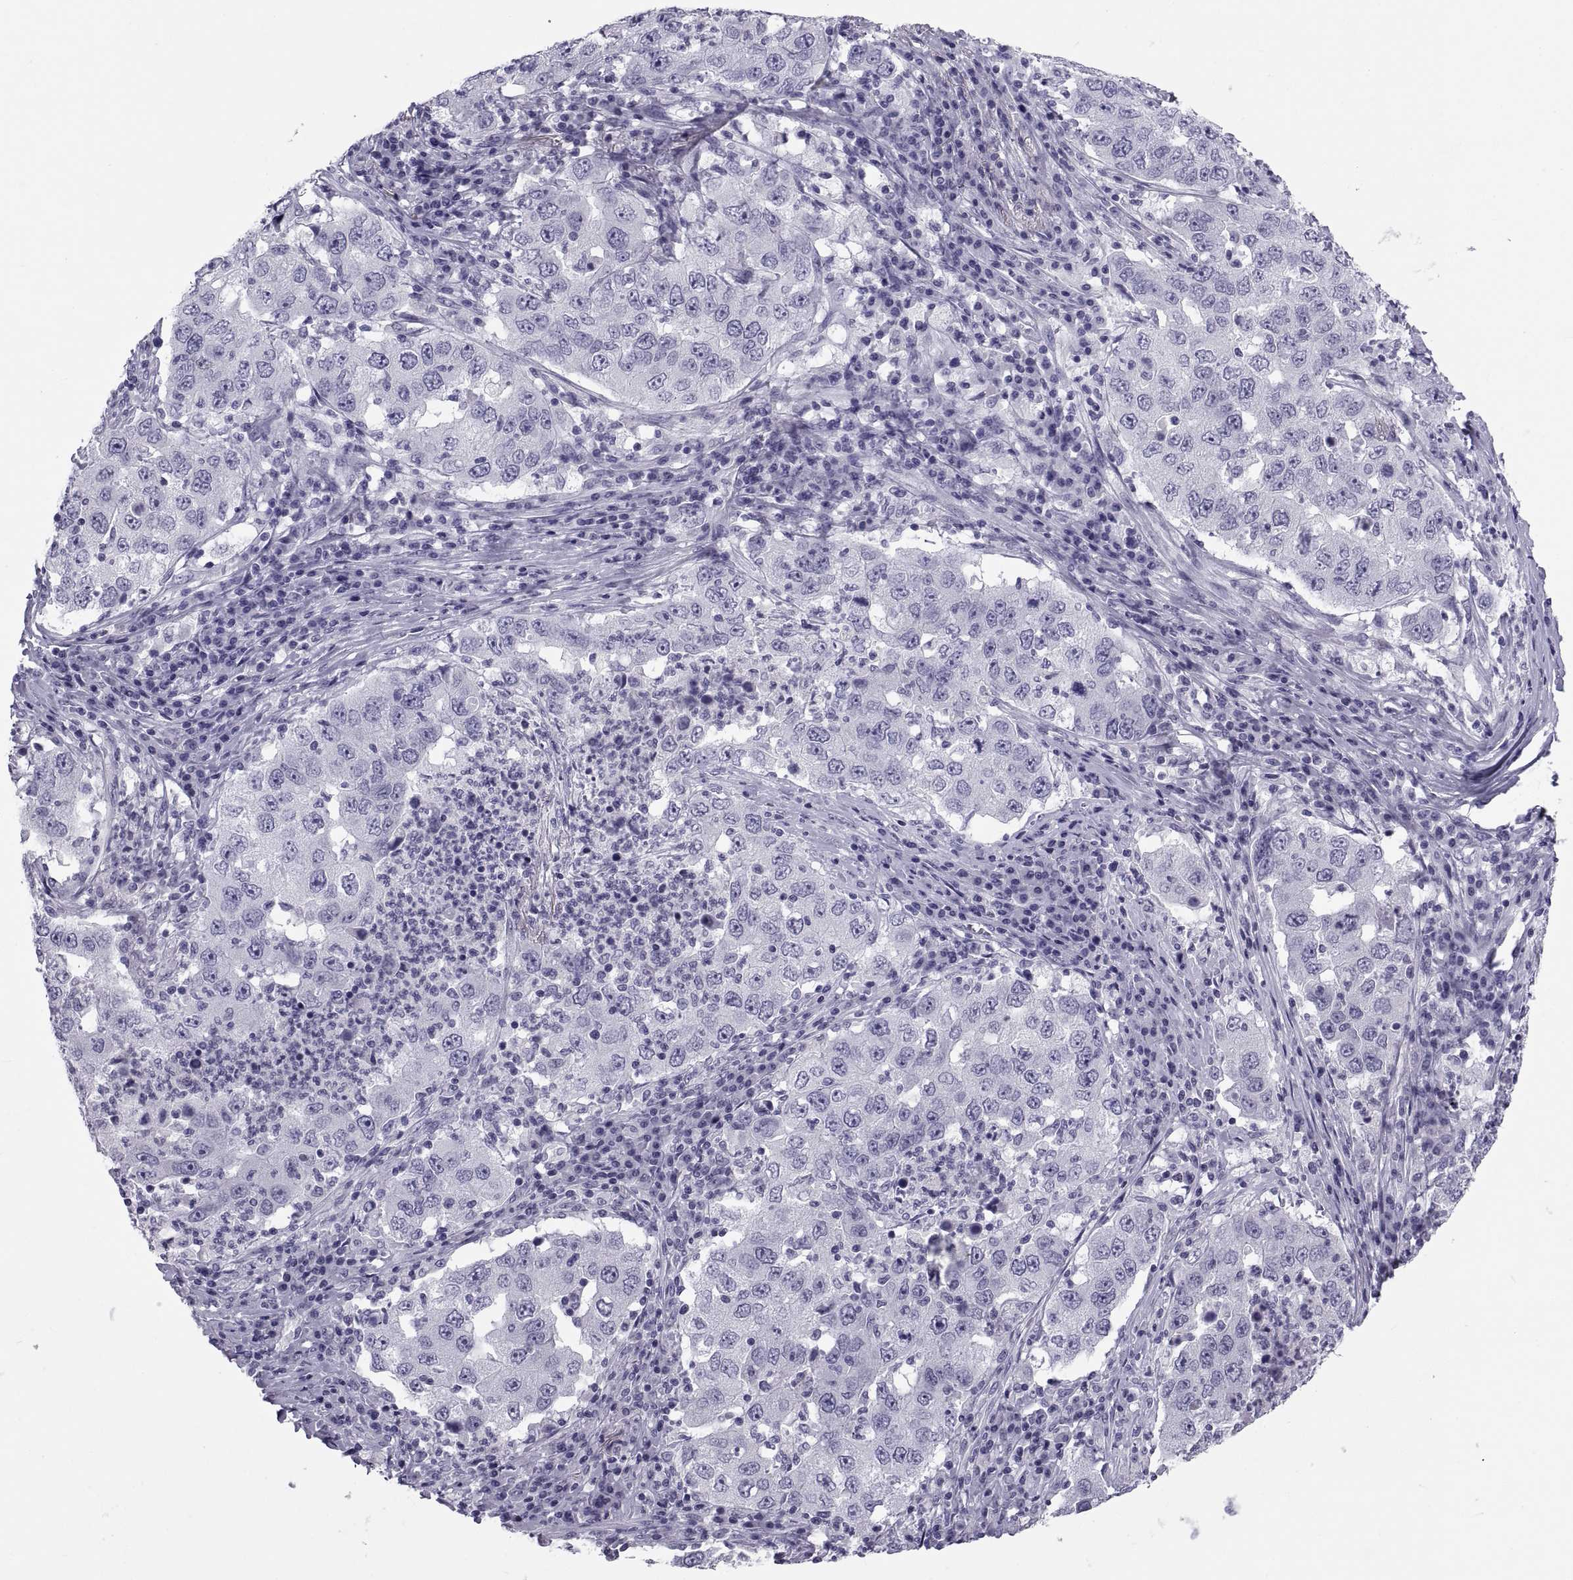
{"staining": {"intensity": "negative", "quantity": "none", "location": "none"}, "tissue": "lung cancer", "cell_type": "Tumor cells", "image_type": "cancer", "snomed": [{"axis": "morphology", "description": "Adenocarcinoma, NOS"}, {"axis": "topography", "description": "Lung"}], "caption": "DAB immunohistochemical staining of human lung cancer reveals no significant positivity in tumor cells.", "gene": "DEFB129", "patient": {"sex": "male", "age": 73}}